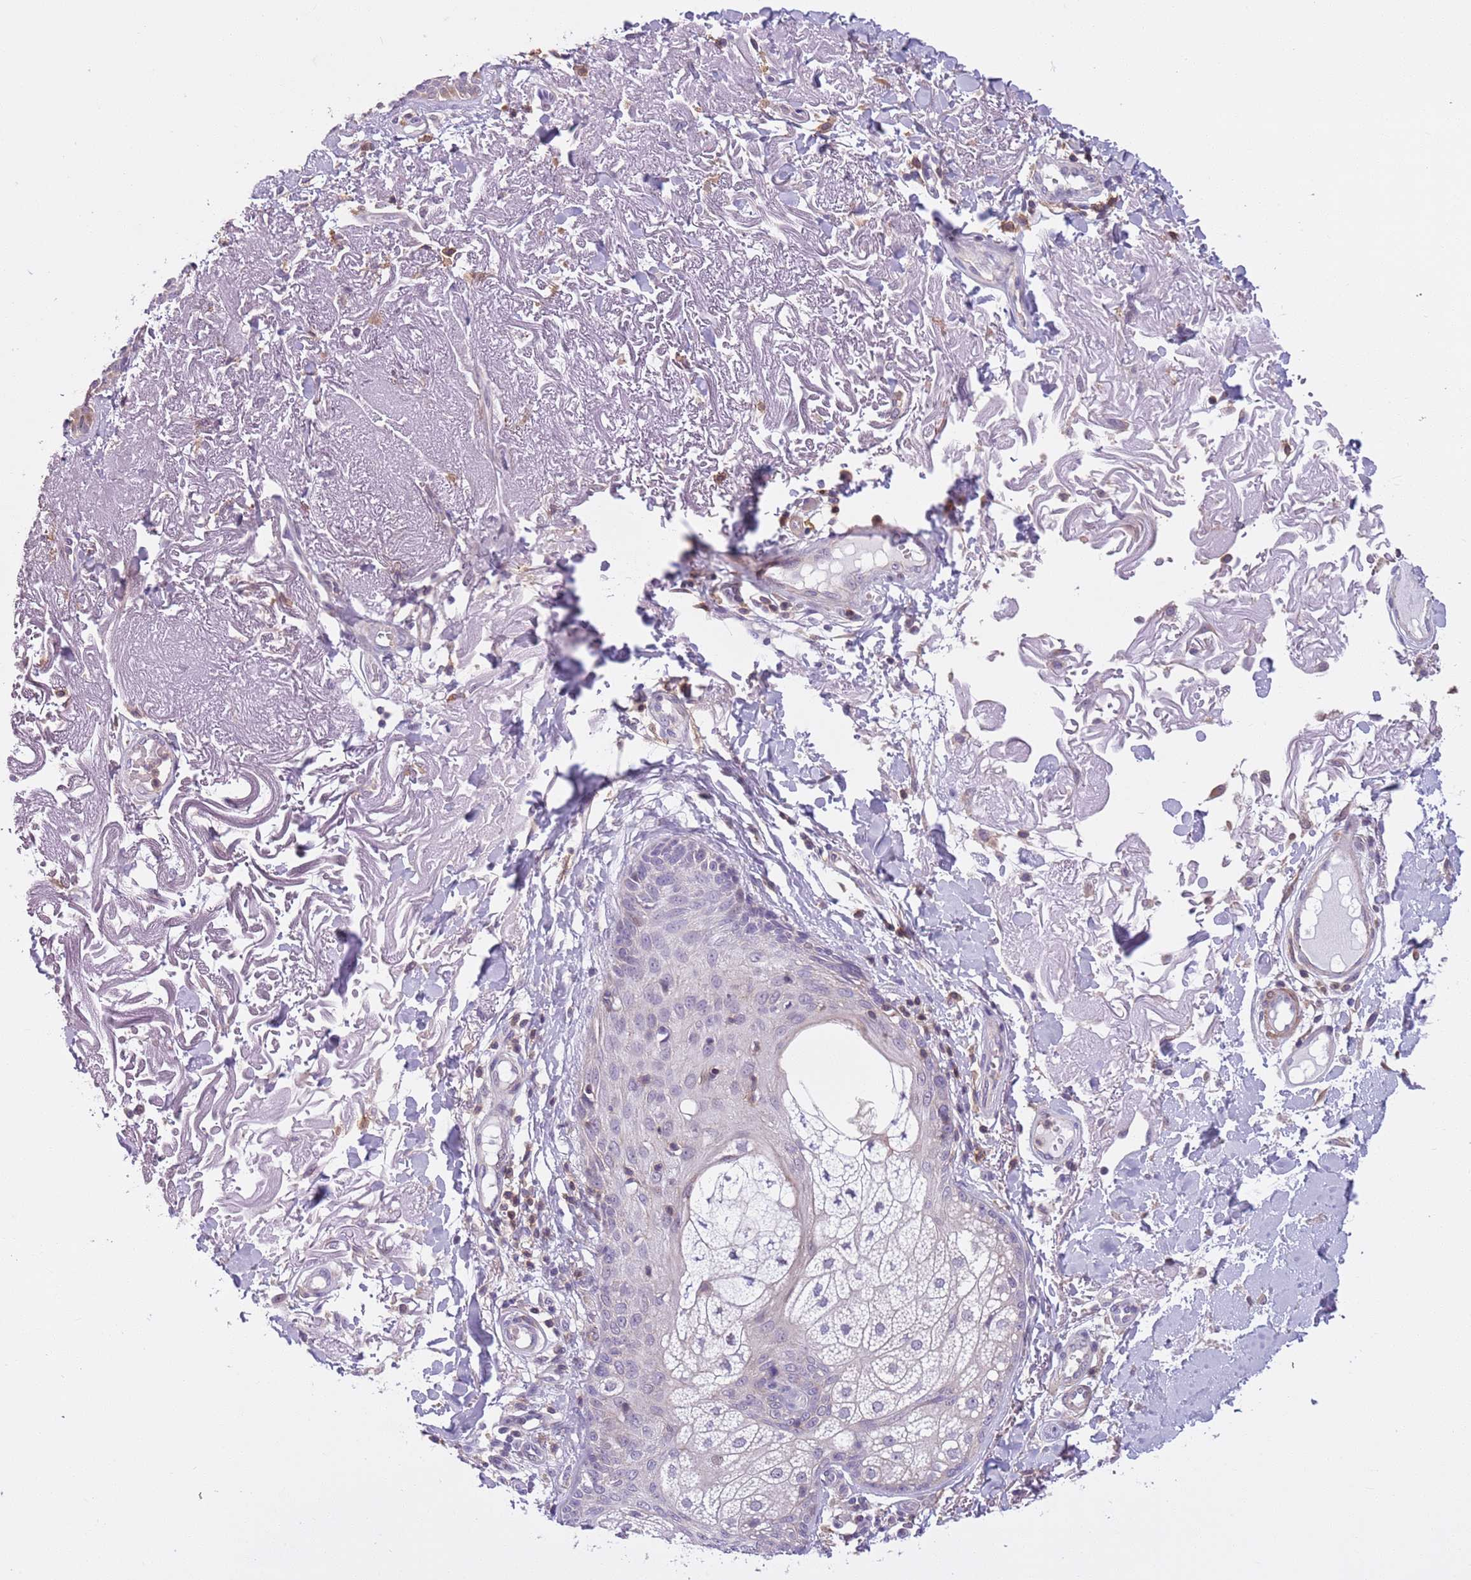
{"staining": {"intensity": "negative", "quantity": "none", "location": "none"}, "tissue": "skin cancer", "cell_type": "Tumor cells", "image_type": "cancer", "snomed": [{"axis": "morphology", "description": "Normal tissue, NOS"}, {"axis": "morphology", "description": "Squamous cell carcinoma, NOS"}, {"axis": "topography", "description": "Skin"}], "caption": "Human squamous cell carcinoma (skin) stained for a protein using immunohistochemistry exhibits no expression in tumor cells.", "gene": "JAML", "patient": {"sex": "male", "age": 72}}